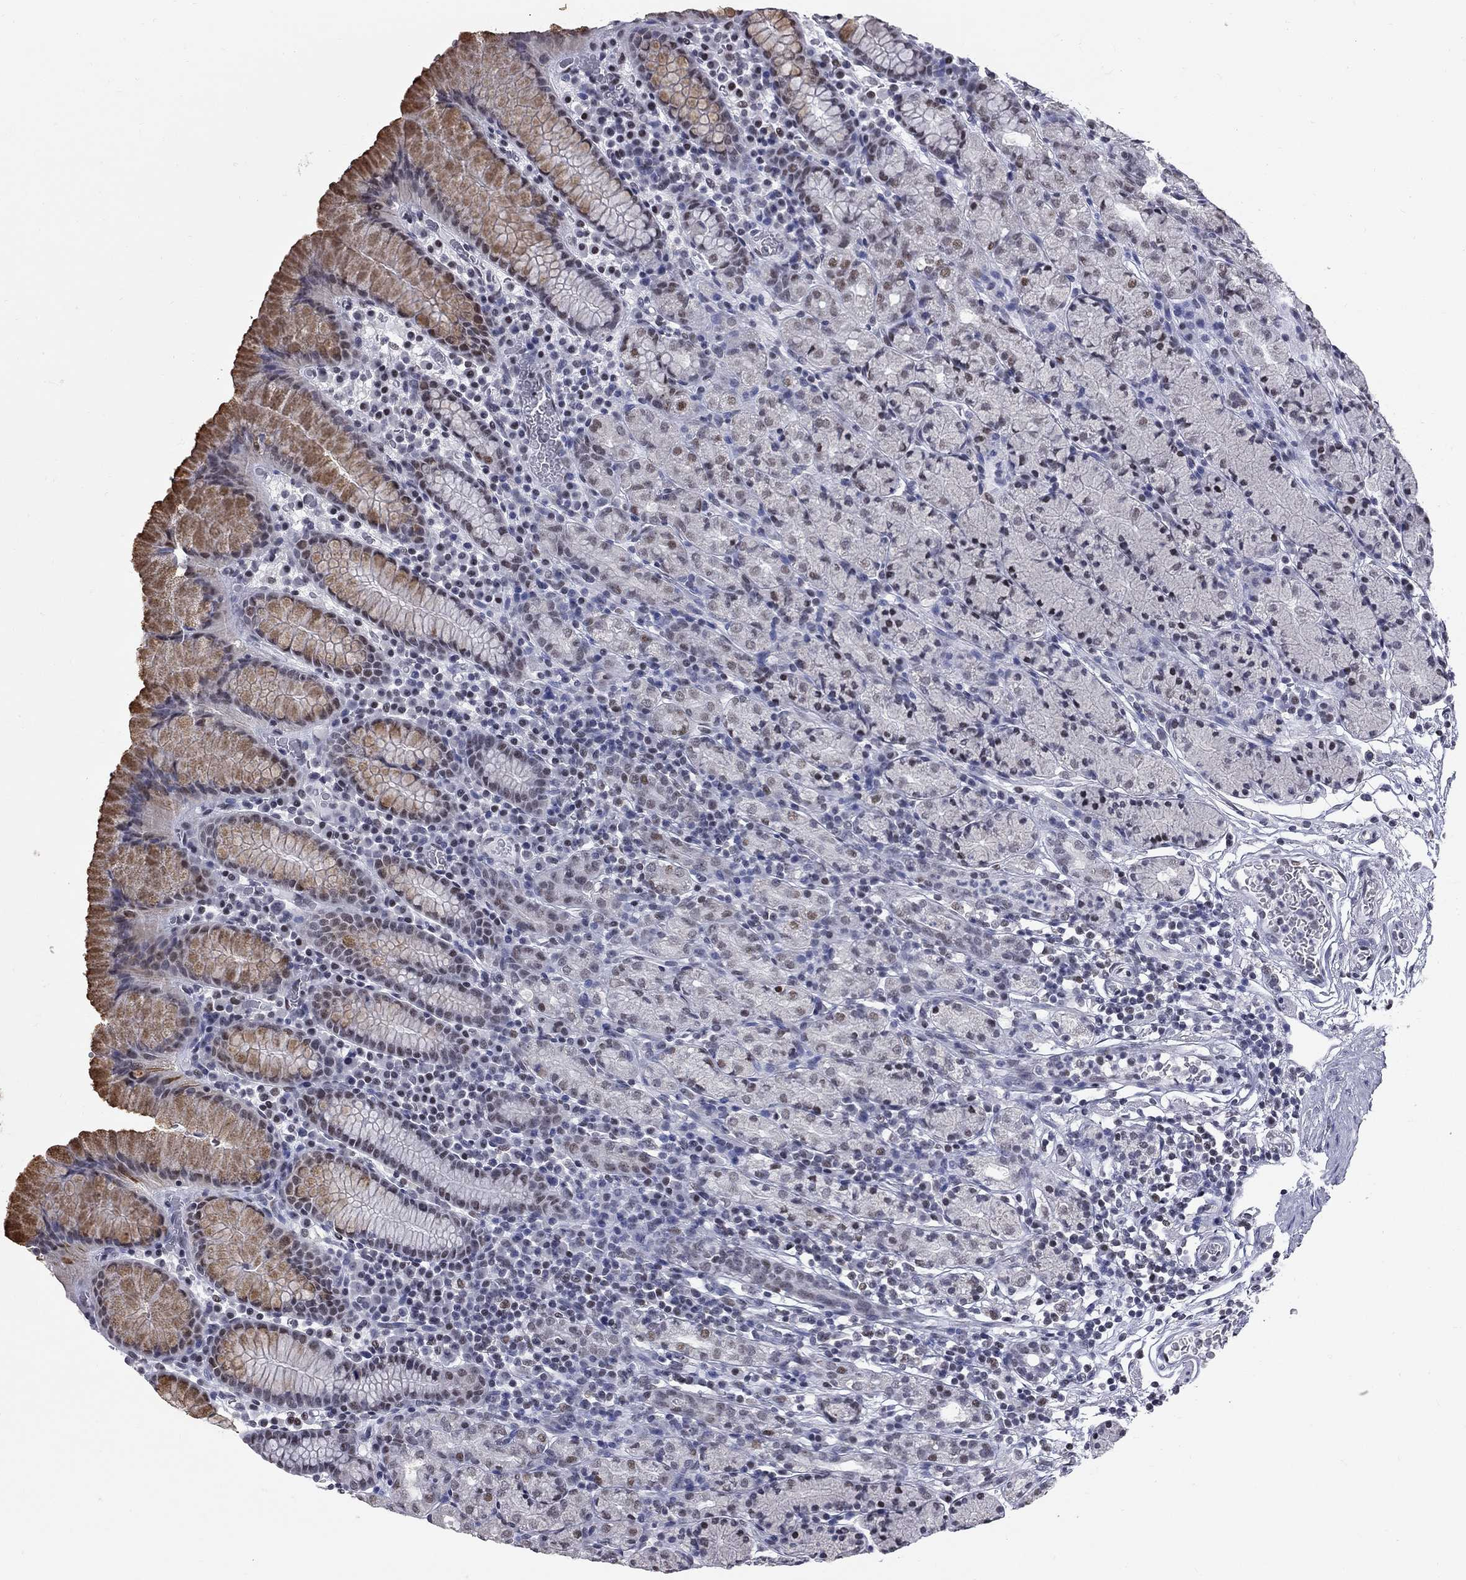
{"staining": {"intensity": "strong", "quantity": "<25%", "location": "cytoplasmic/membranous"}, "tissue": "stomach", "cell_type": "Glandular cells", "image_type": "normal", "snomed": [{"axis": "morphology", "description": "Normal tissue, NOS"}, {"axis": "topography", "description": "Stomach, upper"}, {"axis": "topography", "description": "Stomach"}], "caption": "High-power microscopy captured an IHC image of normal stomach, revealing strong cytoplasmic/membranous positivity in about <25% of glandular cells.", "gene": "ZNF154", "patient": {"sex": "male", "age": 62}}